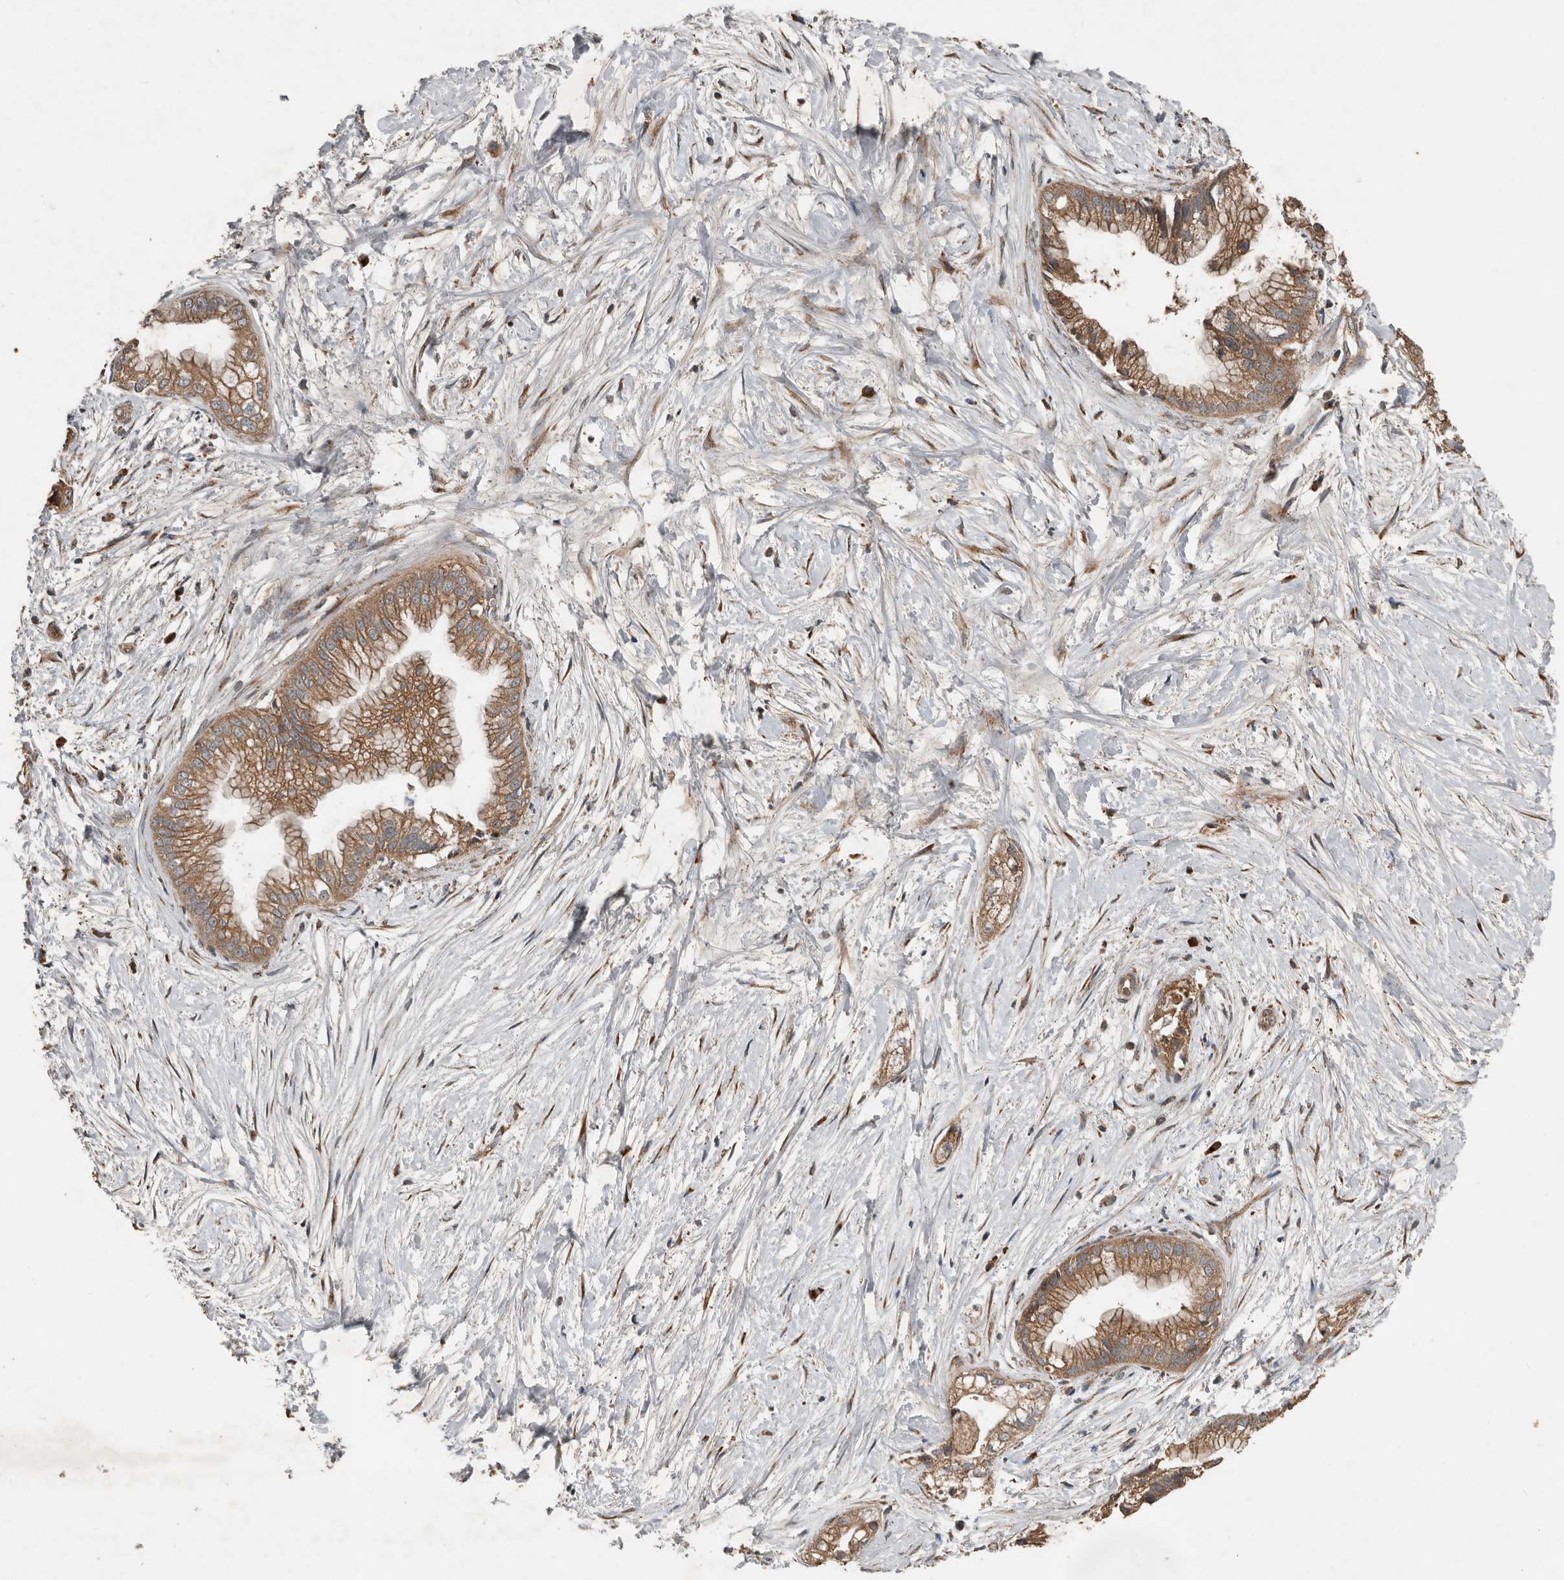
{"staining": {"intensity": "moderate", "quantity": ">75%", "location": "cytoplasmic/membranous"}, "tissue": "pancreatic cancer", "cell_type": "Tumor cells", "image_type": "cancer", "snomed": [{"axis": "morphology", "description": "Adenocarcinoma, NOS"}, {"axis": "topography", "description": "Pancreas"}], "caption": "Pancreatic cancer stained with DAB (3,3'-diaminobenzidine) immunohistochemistry exhibits medium levels of moderate cytoplasmic/membranous positivity in approximately >75% of tumor cells.", "gene": "RNF207", "patient": {"sex": "male", "age": 68}}